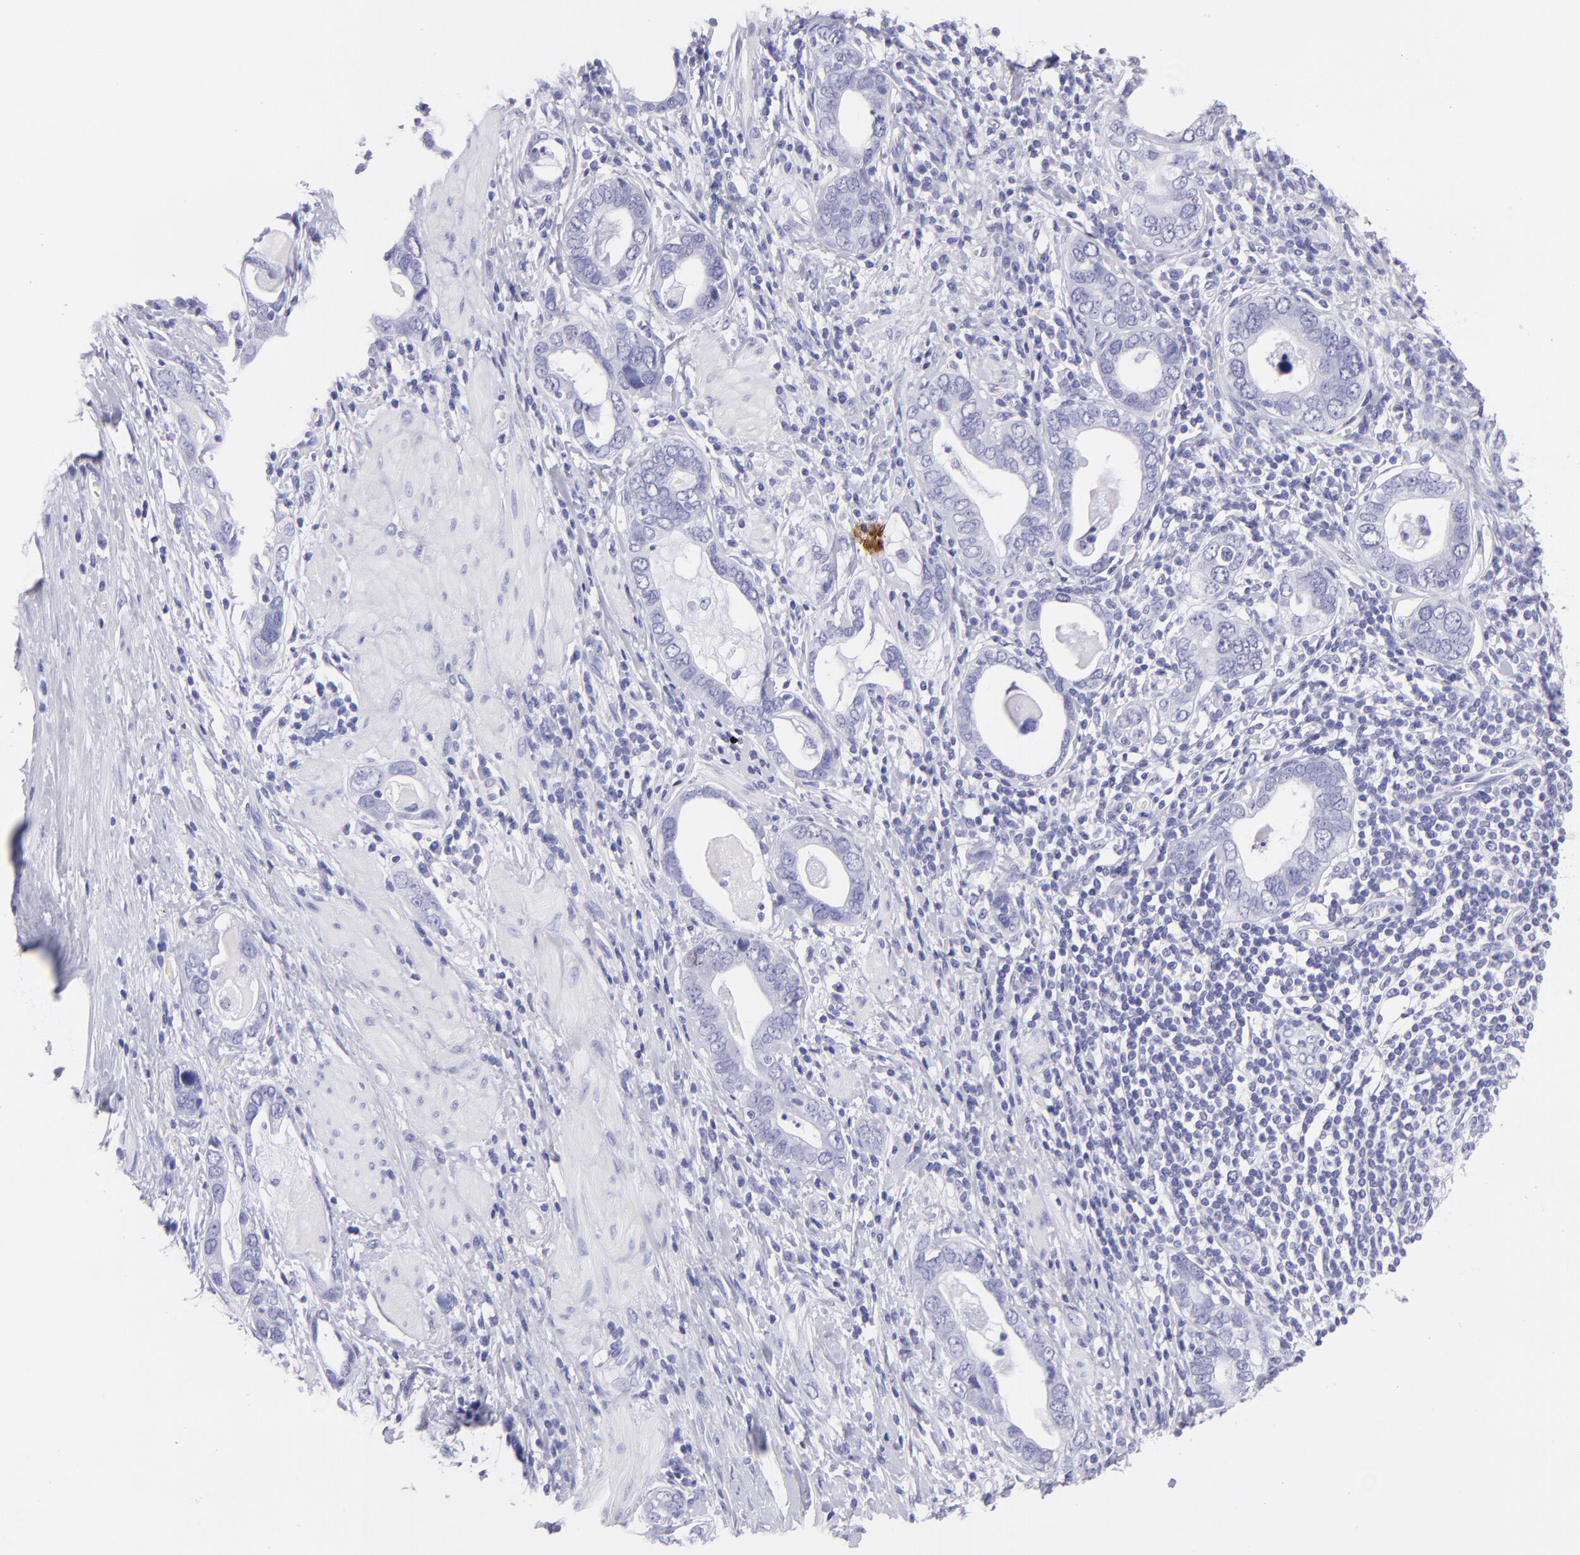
{"staining": {"intensity": "negative", "quantity": "none", "location": "none"}, "tissue": "stomach cancer", "cell_type": "Tumor cells", "image_type": "cancer", "snomed": [{"axis": "morphology", "description": "Adenocarcinoma, NOS"}, {"axis": "topography", "description": "Stomach, lower"}], "caption": "Stomach cancer stained for a protein using immunohistochemistry demonstrates no positivity tumor cells.", "gene": "PIP", "patient": {"sex": "female", "age": 93}}